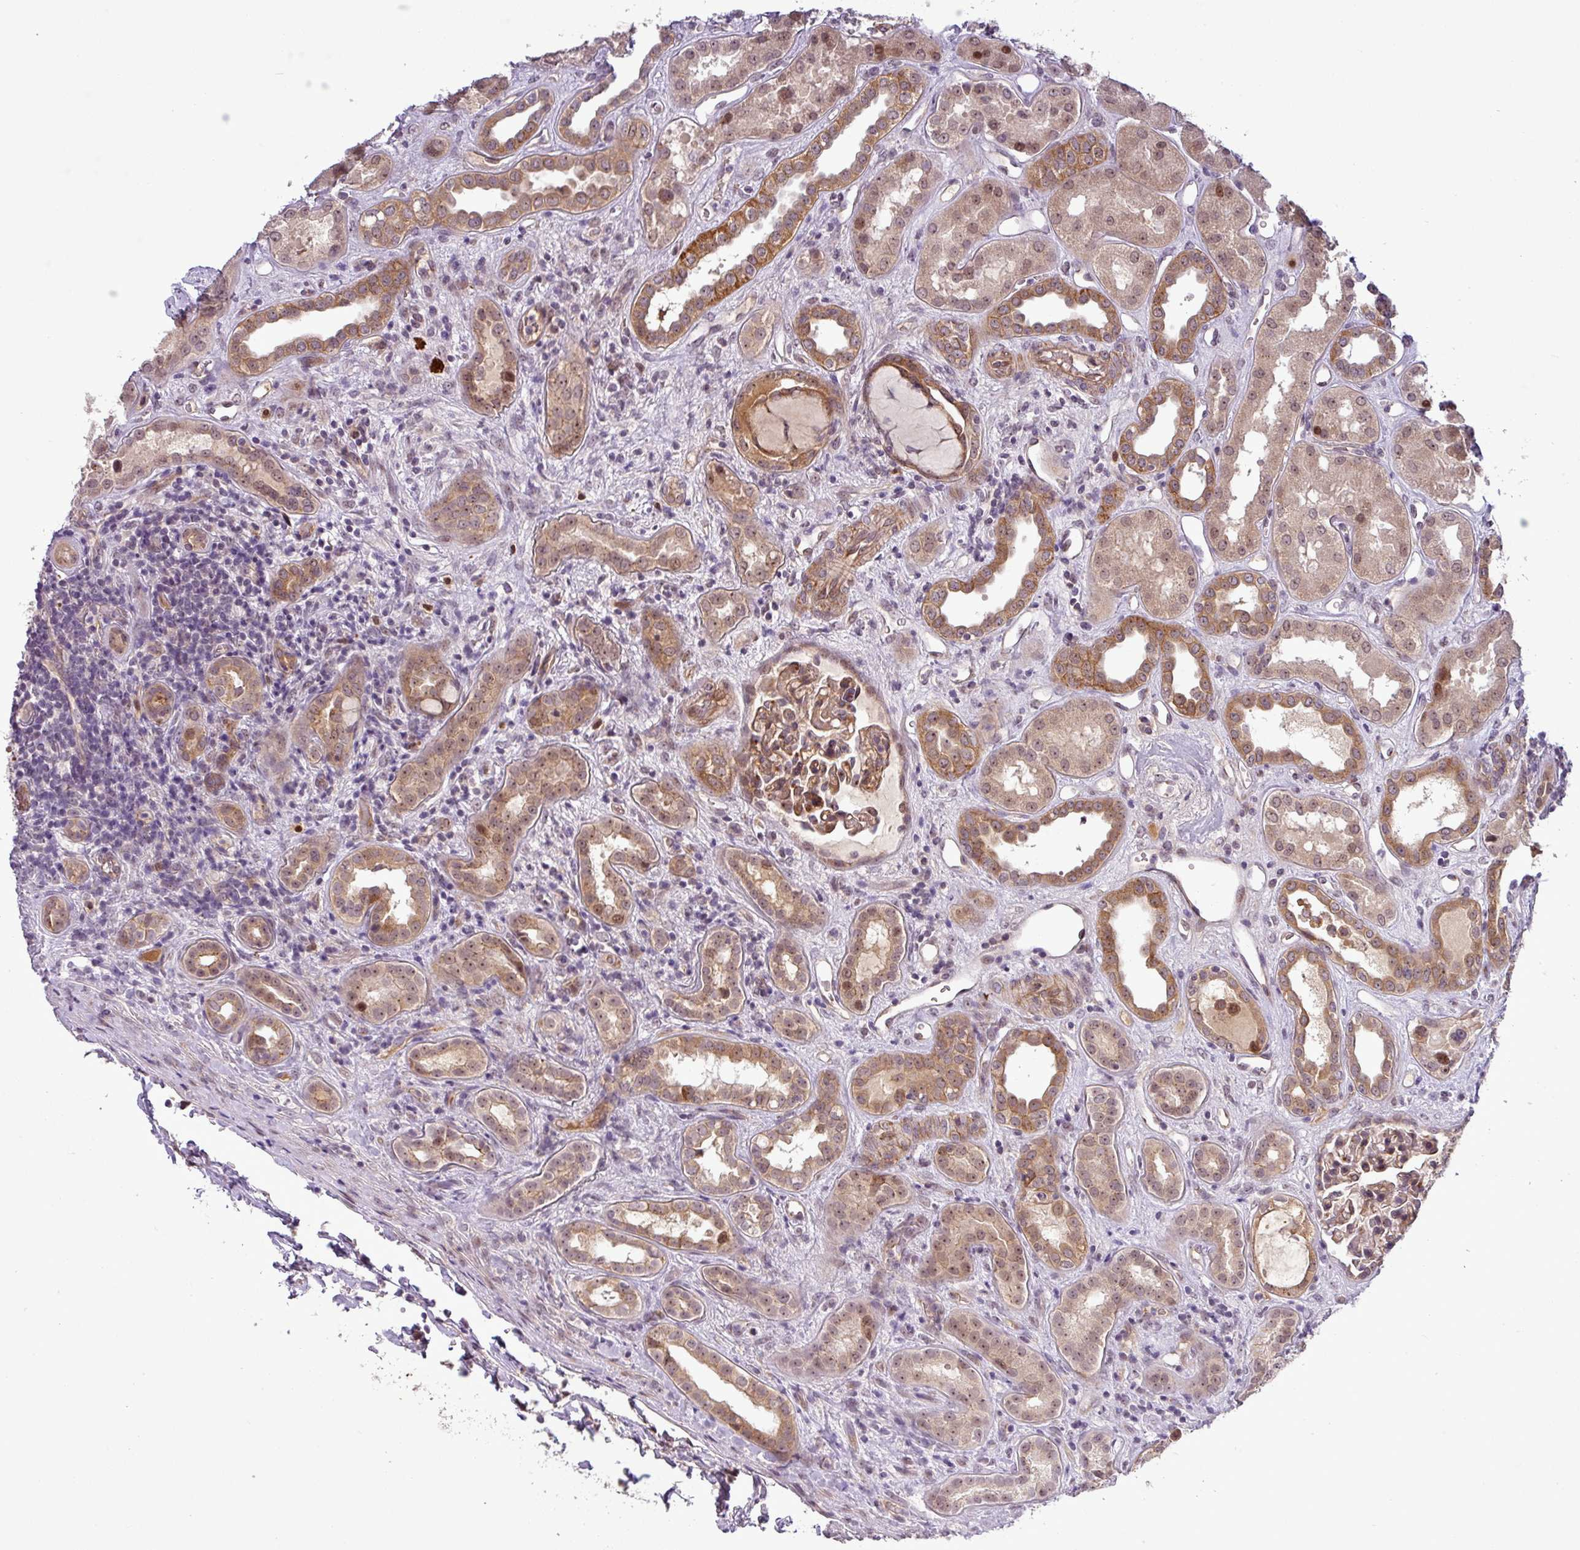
{"staining": {"intensity": "moderate", "quantity": ">75%", "location": "cytoplasmic/membranous,nuclear"}, "tissue": "kidney", "cell_type": "Cells in glomeruli", "image_type": "normal", "snomed": [{"axis": "morphology", "description": "Normal tissue, NOS"}, {"axis": "topography", "description": "Kidney"}], "caption": "Protein expression analysis of benign kidney reveals moderate cytoplasmic/membranous,nuclear staining in about >75% of cells in glomeruli. (DAB IHC with brightfield microscopy, high magnification).", "gene": "PCDH1", "patient": {"sex": "male", "age": 59}}